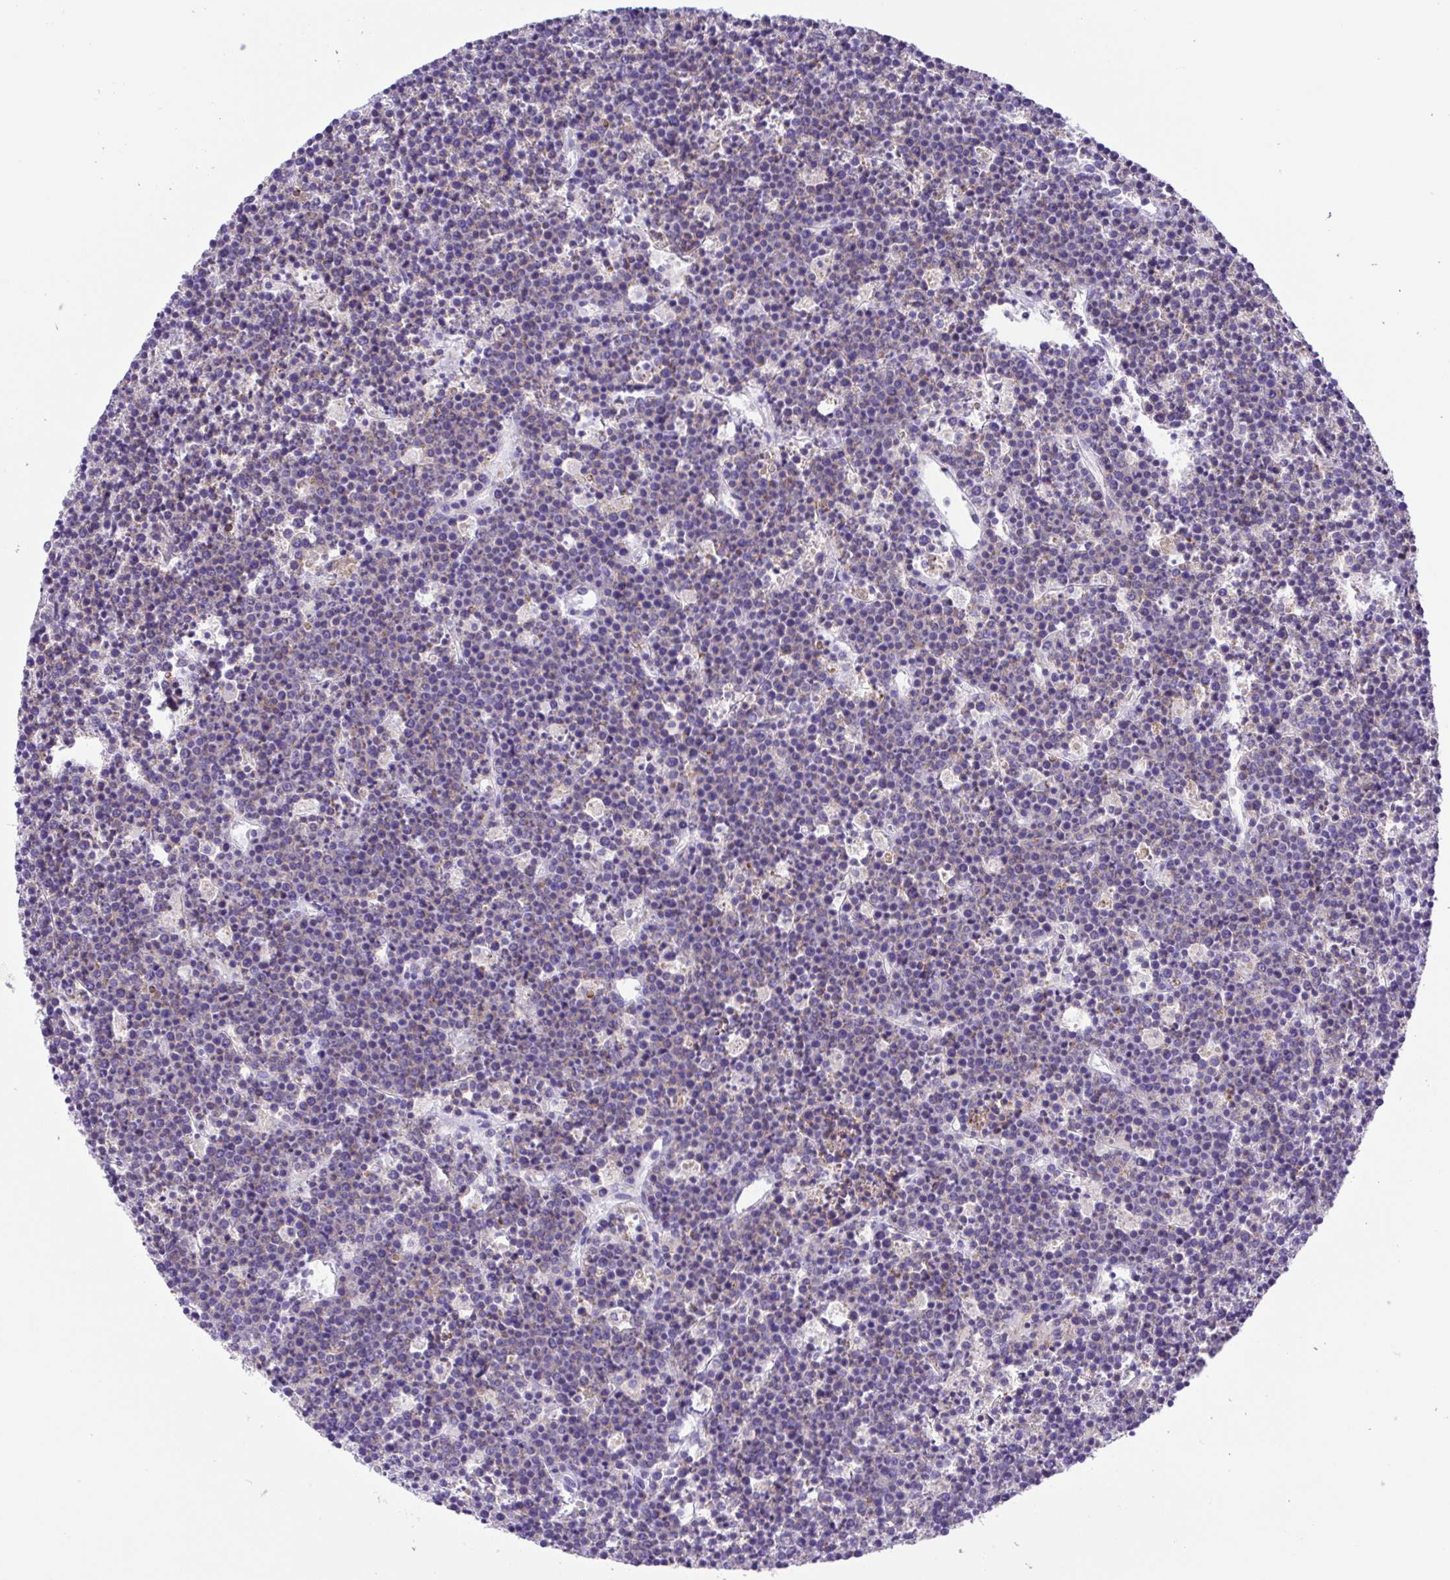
{"staining": {"intensity": "negative", "quantity": "none", "location": "none"}, "tissue": "lymphoma", "cell_type": "Tumor cells", "image_type": "cancer", "snomed": [{"axis": "morphology", "description": "Malignant lymphoma, non-Hodgkin's type, High grade"}, {"axis": "topography", "description": "Ovary"}], "caption": "A high-resolution photomicrograph shows IHC staining of lymphoma, which exhibits no significant staining in tumor cells.", "gene": "CD72", "patient": {"sex": "female", "age": 56}}